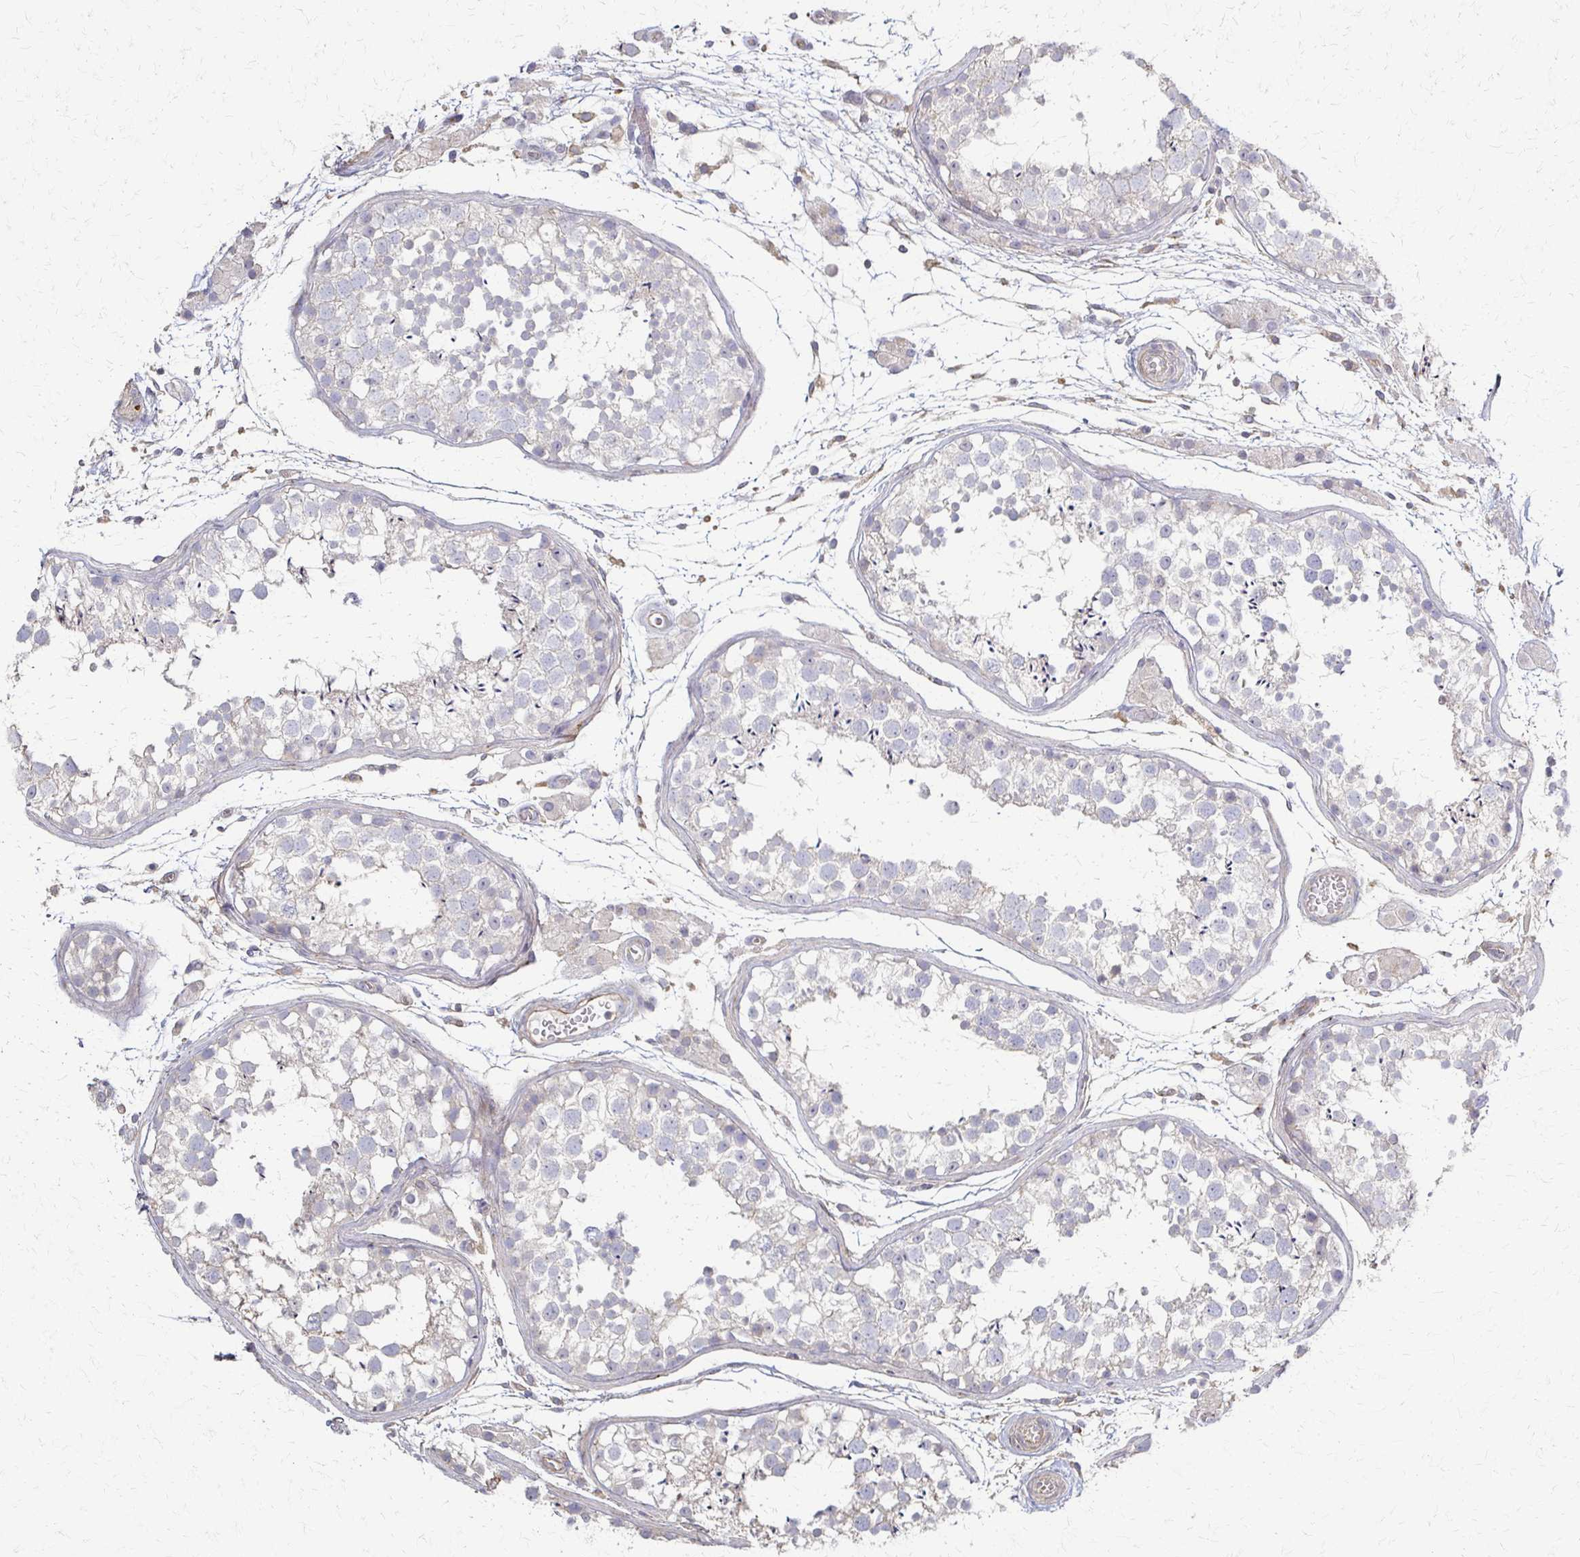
{"staining": {"intensity": "negative", "quantity": "none", "location": "none"}, "tissue": "testis", "cell_type": "Cells in seminiferous ducts", "image_type": "normal", "snomed": [{"axis": "morphology", "description": "Normal tissue, NOS"}, {"axis": "morphology", "description": "Seminoma, NOS"}, {"axis": "topography", "description": "Testis"}], "caption": "Immunohistochemistry (IHC) micrograph of unremarkable testis stained for a protein (brown), which displays no expression in cells in seminiferous ducts.", "gene": "C1QTNF7", "patient": {"sex": "male", "age": 29}}